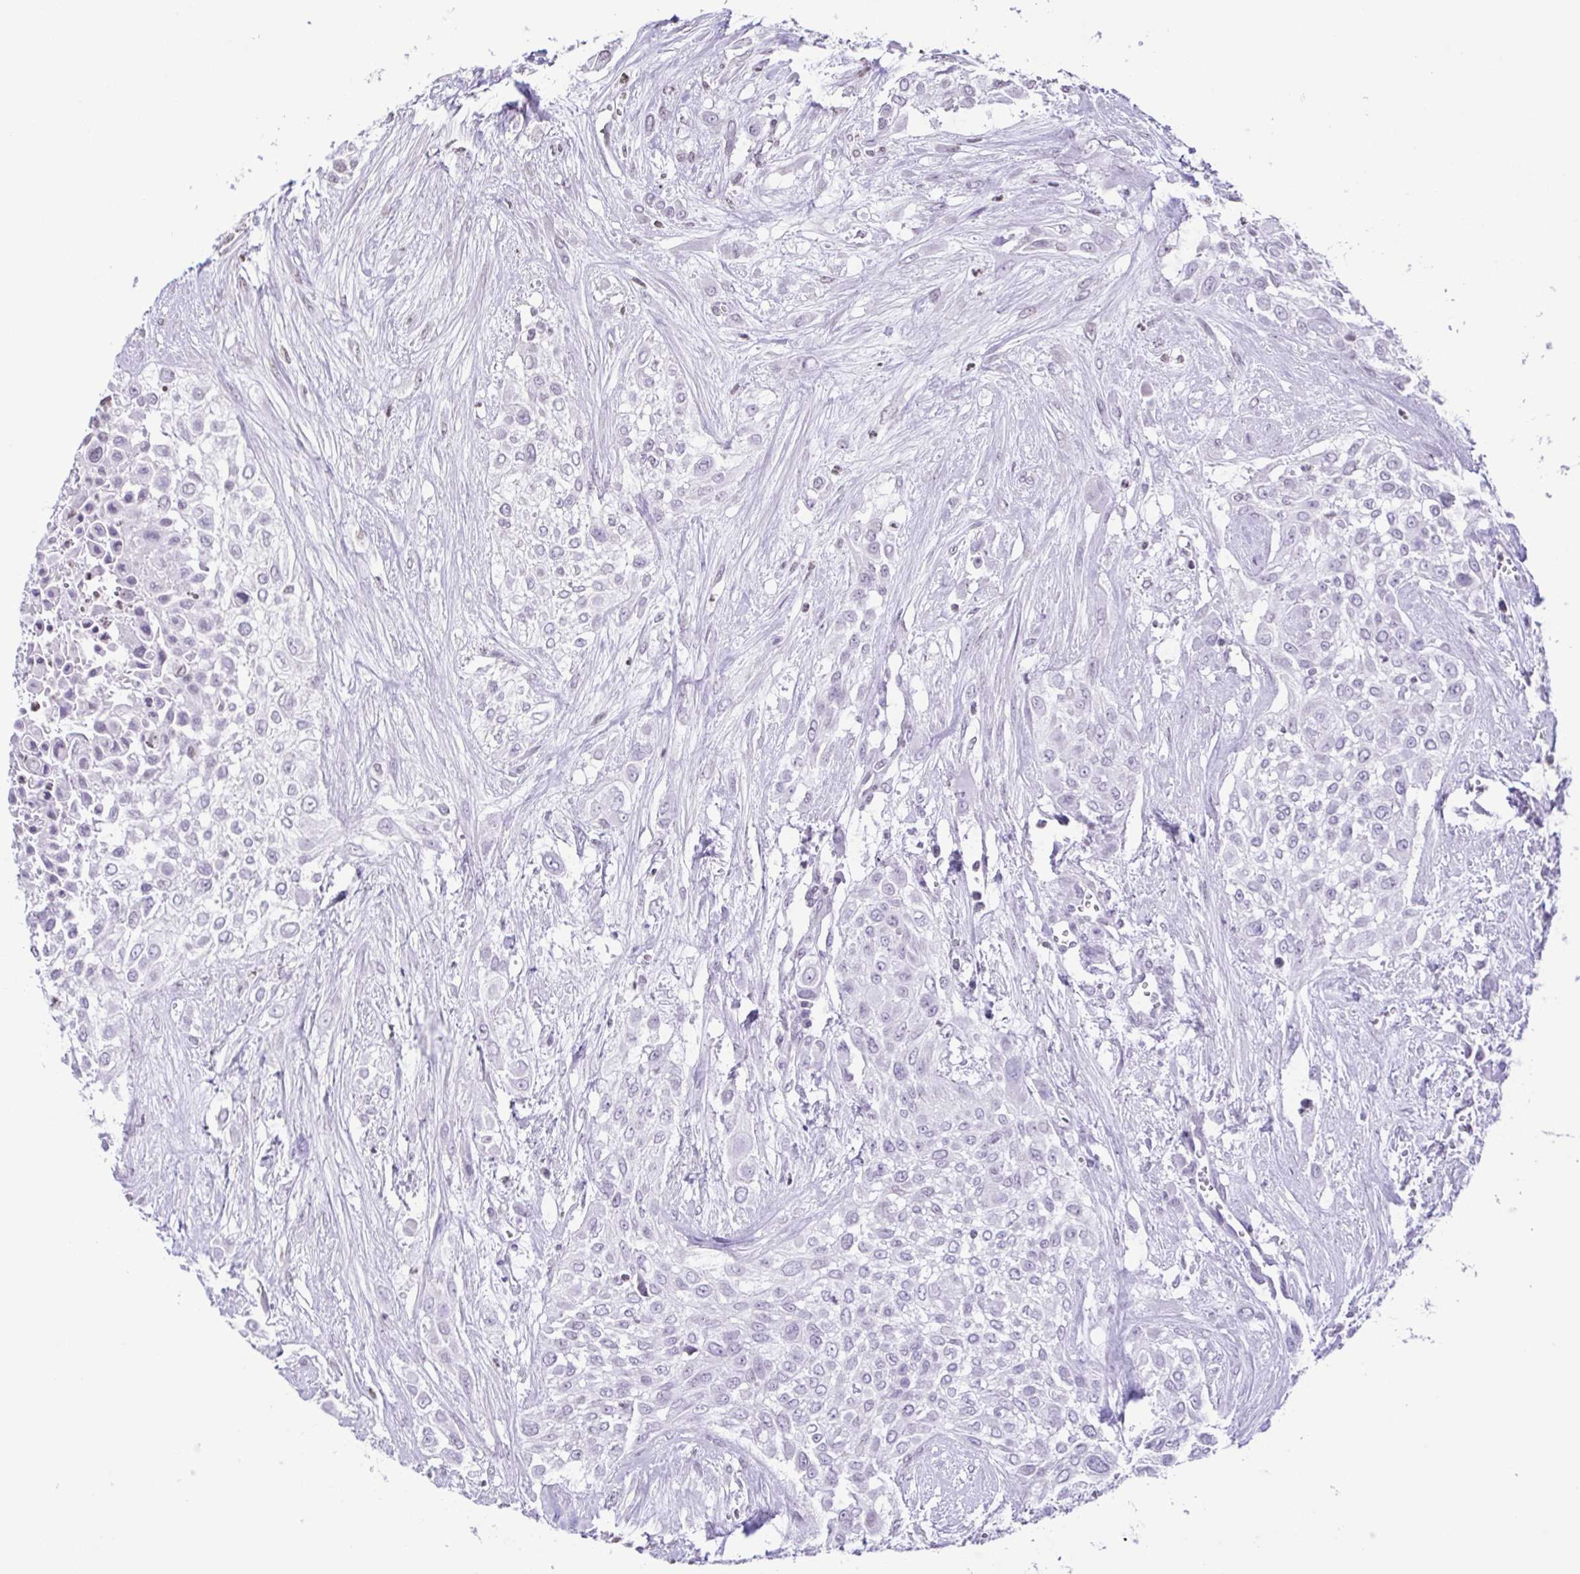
{"staining": {"intensity": "negative", "quantity": "none", "location": "none"}, "tissue": "urothelial cancer", "cell_type": "Tumor cells", "image_type": "cancer", "snomed": [{"axis": "morphology", "description": "Urothelial carcinoma, High grade"}, {"axis": "topography", "description": "Urinary bladder"}], "caption": "A micrograph of human high-grade urothelial carcinoma is negative for staining in tumor cells.", "gene": "VCY1B", "patient": {"sex": "male", "age": 57}}